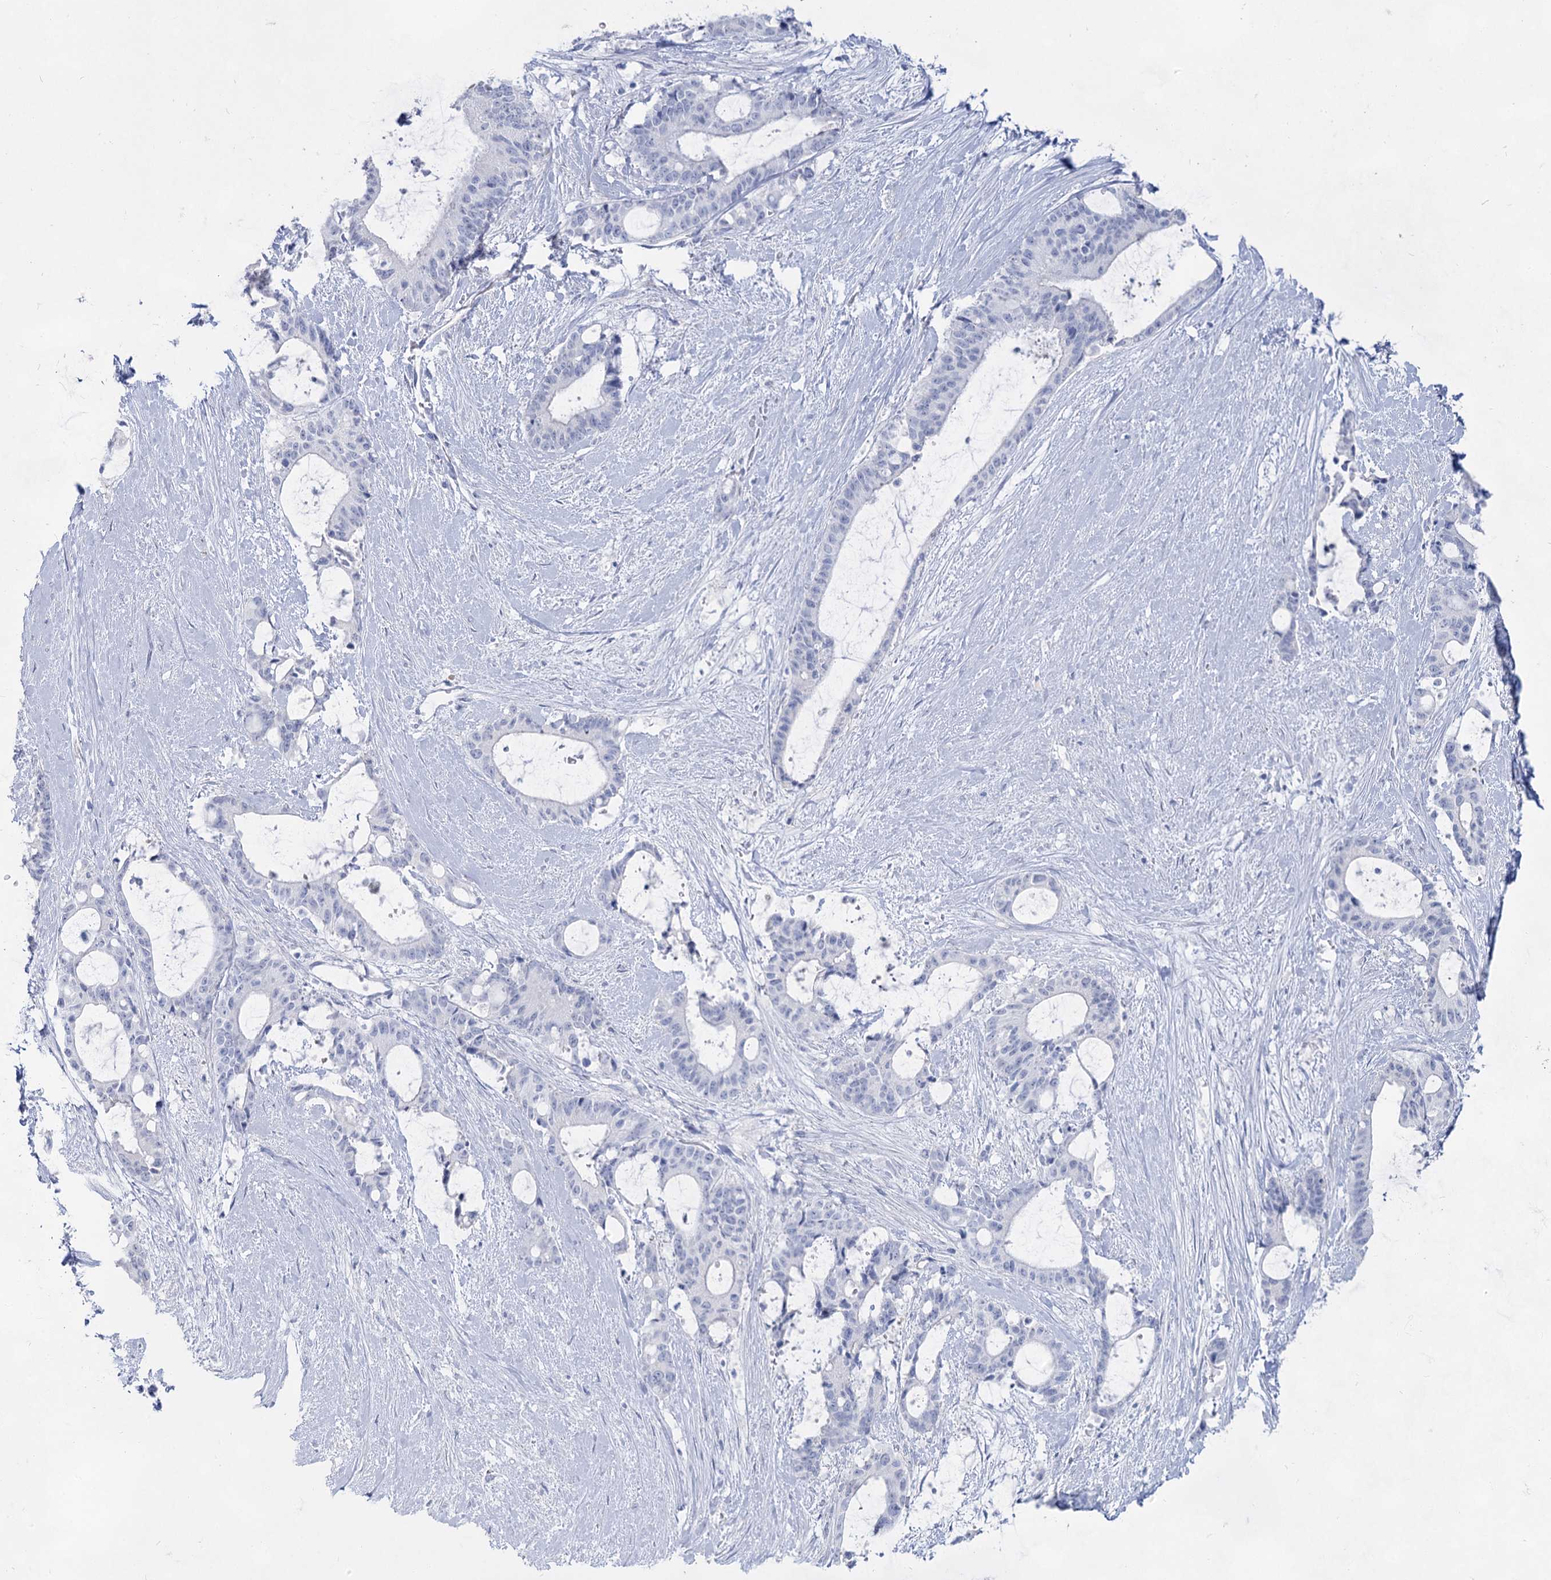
{"staining": {"intensity": "negative", "quantity": "none", "location": "none"}, "tissue": "liver cancer", "cell_type": "Tumor cells", "image_type": "cancer", "snomed": [{"axis": "morphology", "description": "Normal tissue, NOS"}, {"axis": "morphology", "description": "Cholangiocarcinoma"}, {"axis": "topography", "description": "Liver"}, {"axis": "topography", "description": "Peripheral nerve tissue"}], "caption": "Tumor cells are negative for brown protein staining in liver cholangiocarcinoma.", "gene": "ACRV1", "patient": {"sex": "female", "age": 73}}